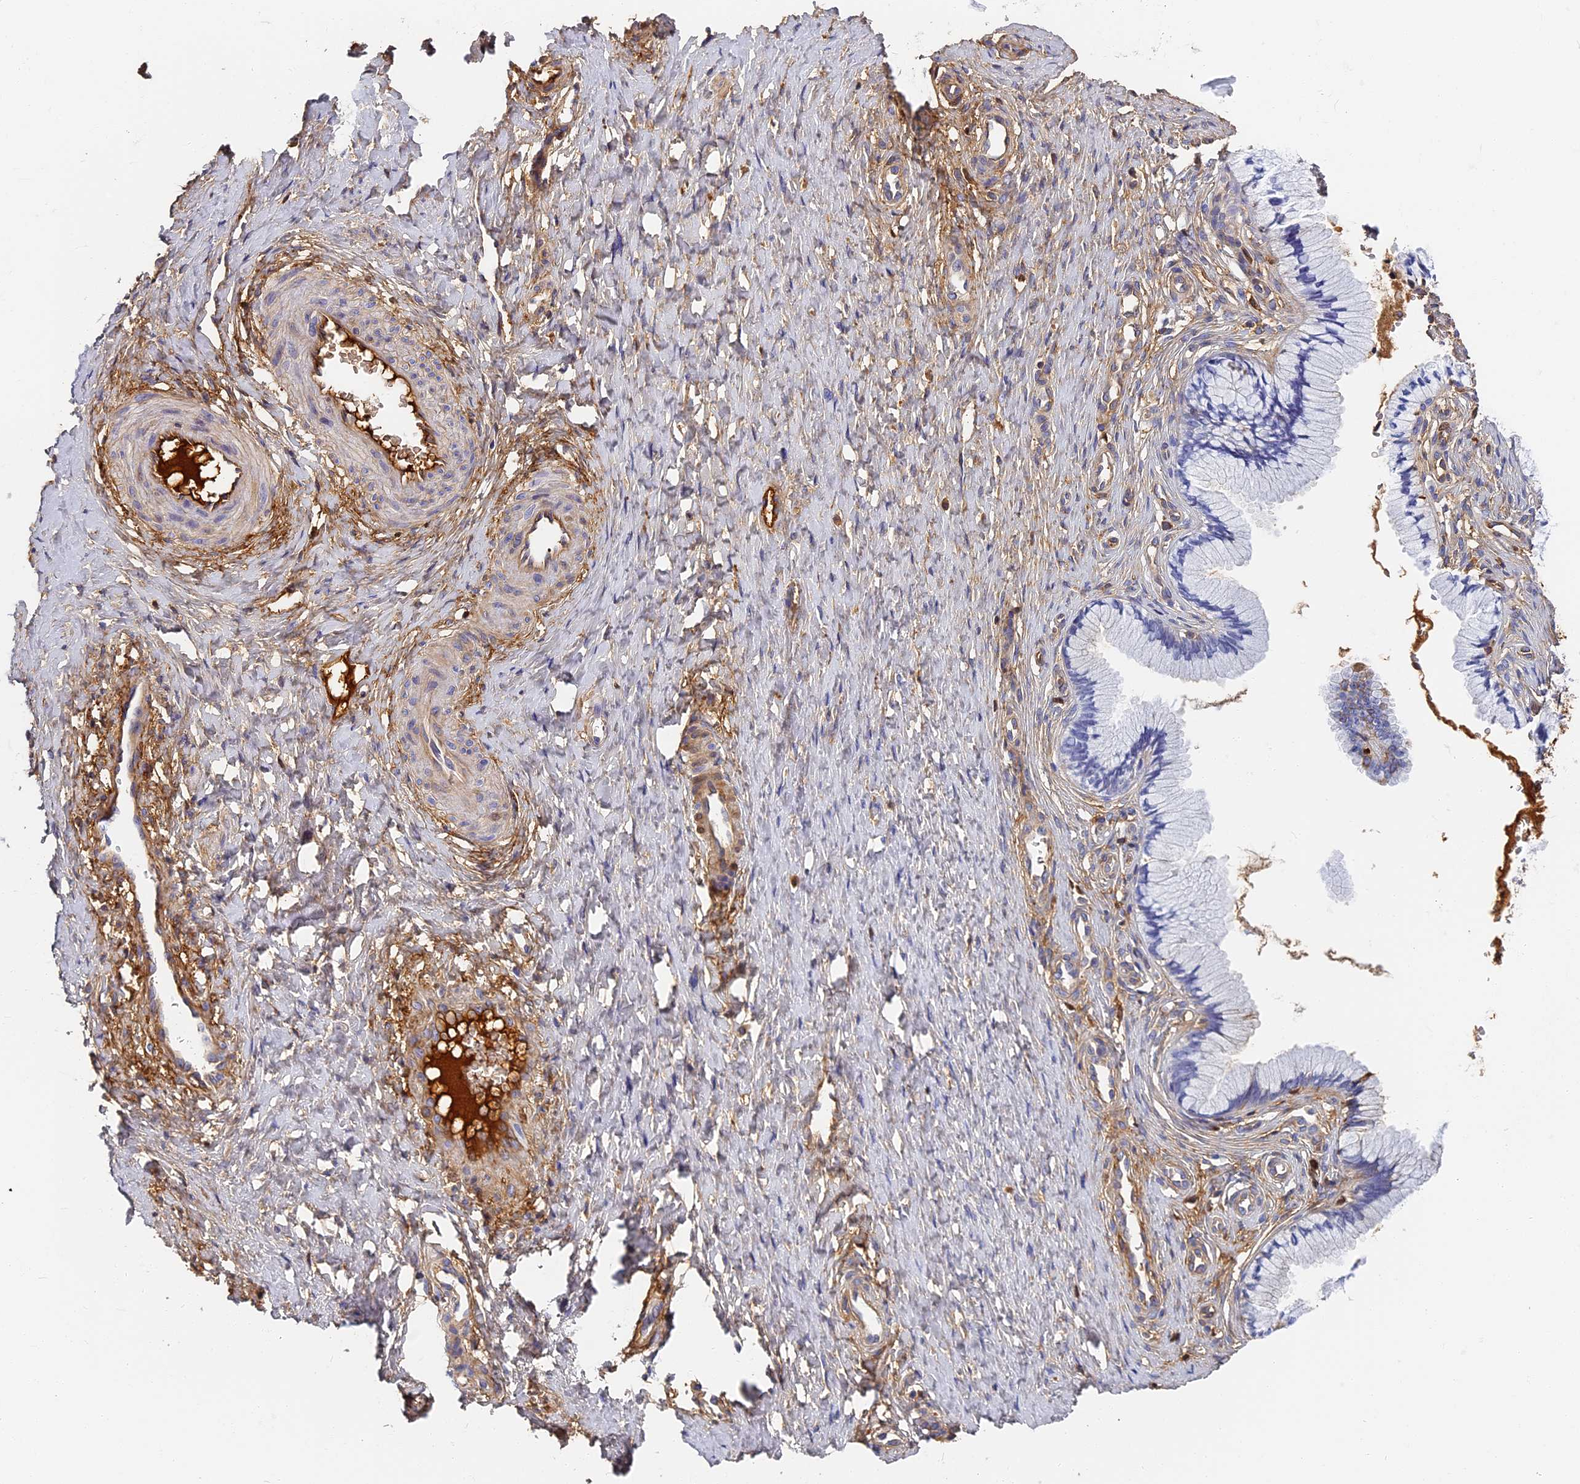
{"staining": {"intensity": "negative", "quantity": "none", "location": "none"}, "tissue": "cervix", "cell_type": "Glandular cells", "image_type": "normal", "snomed": [{"axis": "morphology", "description": "Normal tissue, NOS"}, {"axis": "topography", "description": "Cervix"}], "caption": "IHC micrograph of benign cervix: cervix stained with DAB (3,3'-diaminobenzidine) exhibits no significant protein staining in glandular cells.", "gene": "ITIH1", "patient": {"sex": "female", "age": 36}}